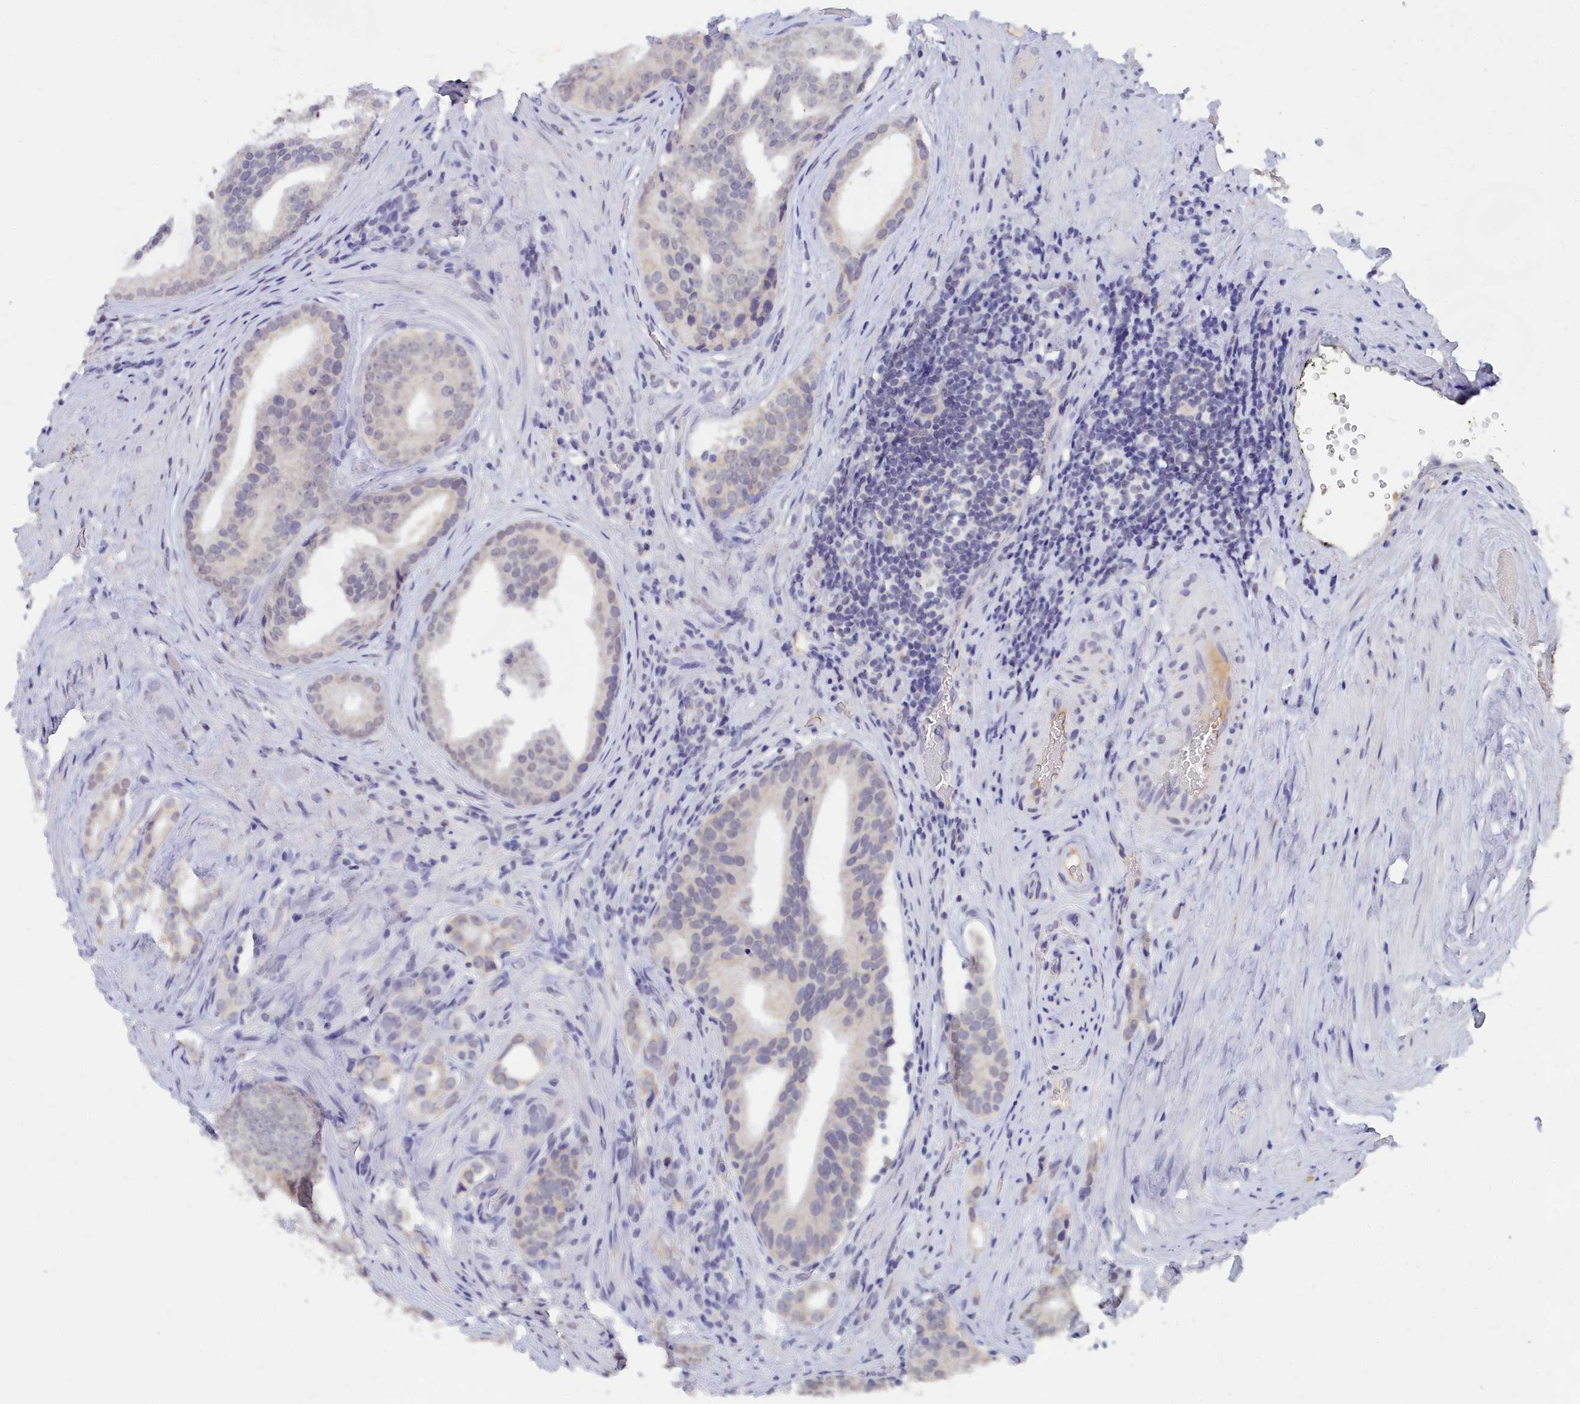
{"staining": {"intensity": "weak", "quantity": "25%-75%", "location": "cytoplasmic/membranous"}, "tissue": "prostate cancer", "cell_type": "Tumor cells", "image_type": "cancer", "snomed": [{"axis": "morphology", "description": "Adenocarcinoma, Low grade"}, {"axis": "topography", "description": "Prostate"}], "caption": "This micrograph exhibits prostate adenocarcinoma (low-grade) stained with immunohistochemistry (IHC) to label a protein in brown. The cytoplasmic/membranous of tumor cells show weak positivity for the protein. Nuclei are counter-stained blue.", "gene": "LRIF1", "patient": {"sex": "male", "age": 71}}